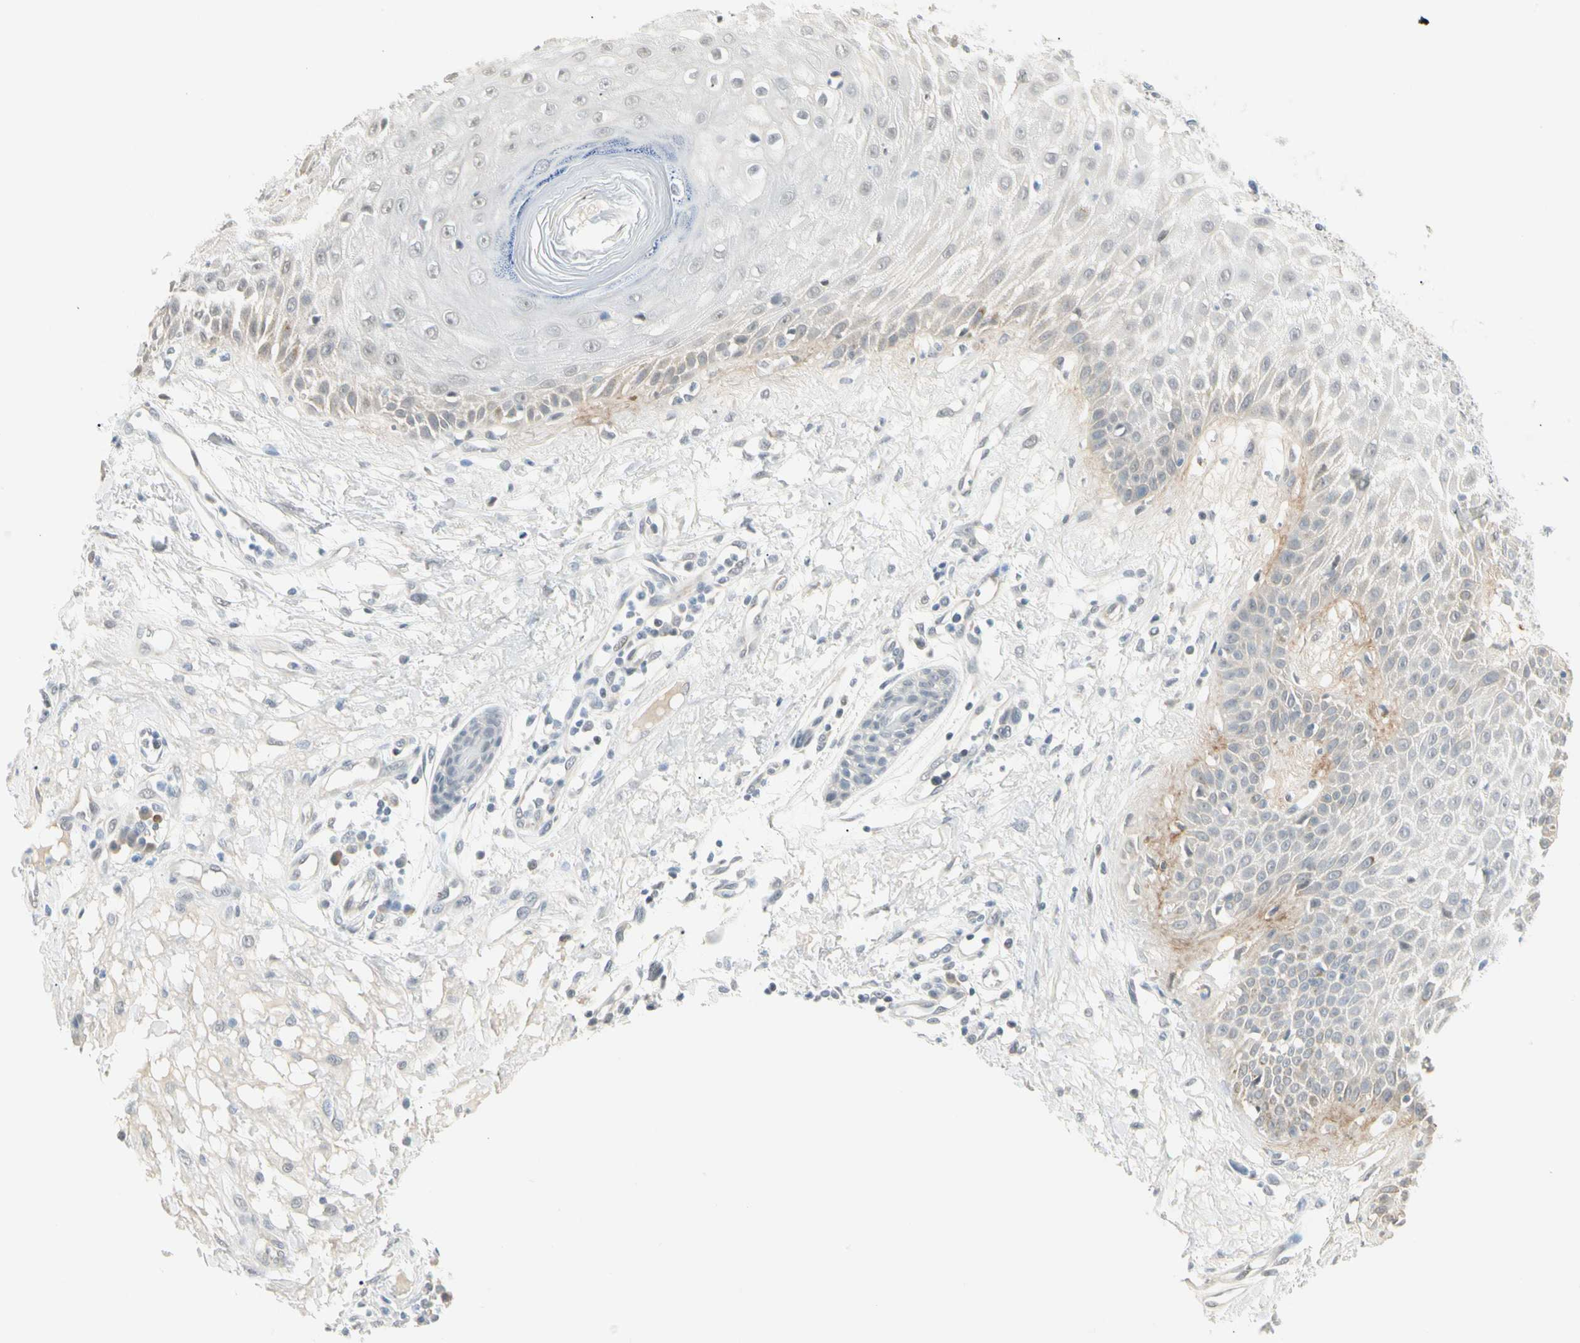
{"staining": {"intensity": "negative", "quantity": "none", "location": "none"}, "tissue": "skin cancer", "cell_type": "Tumor cells", "image_type": "cancer", "snomed": [{"axis": "morphology", "description": "Squamous cell carcinoma, NOS"}, {"axis": "topography", "description": "Skin"}], "caption": "Photomicrograph shows no significant protein expression in tumor cells of skin squamous cell carcinoma. The staining is performed using DAB (3,3'-diaminobenzidine) brown chromogen with nuclei counter-stained in using hematoxylin.", "gene": "ASPN", "patient": {"sex": "female", "age": 78}}